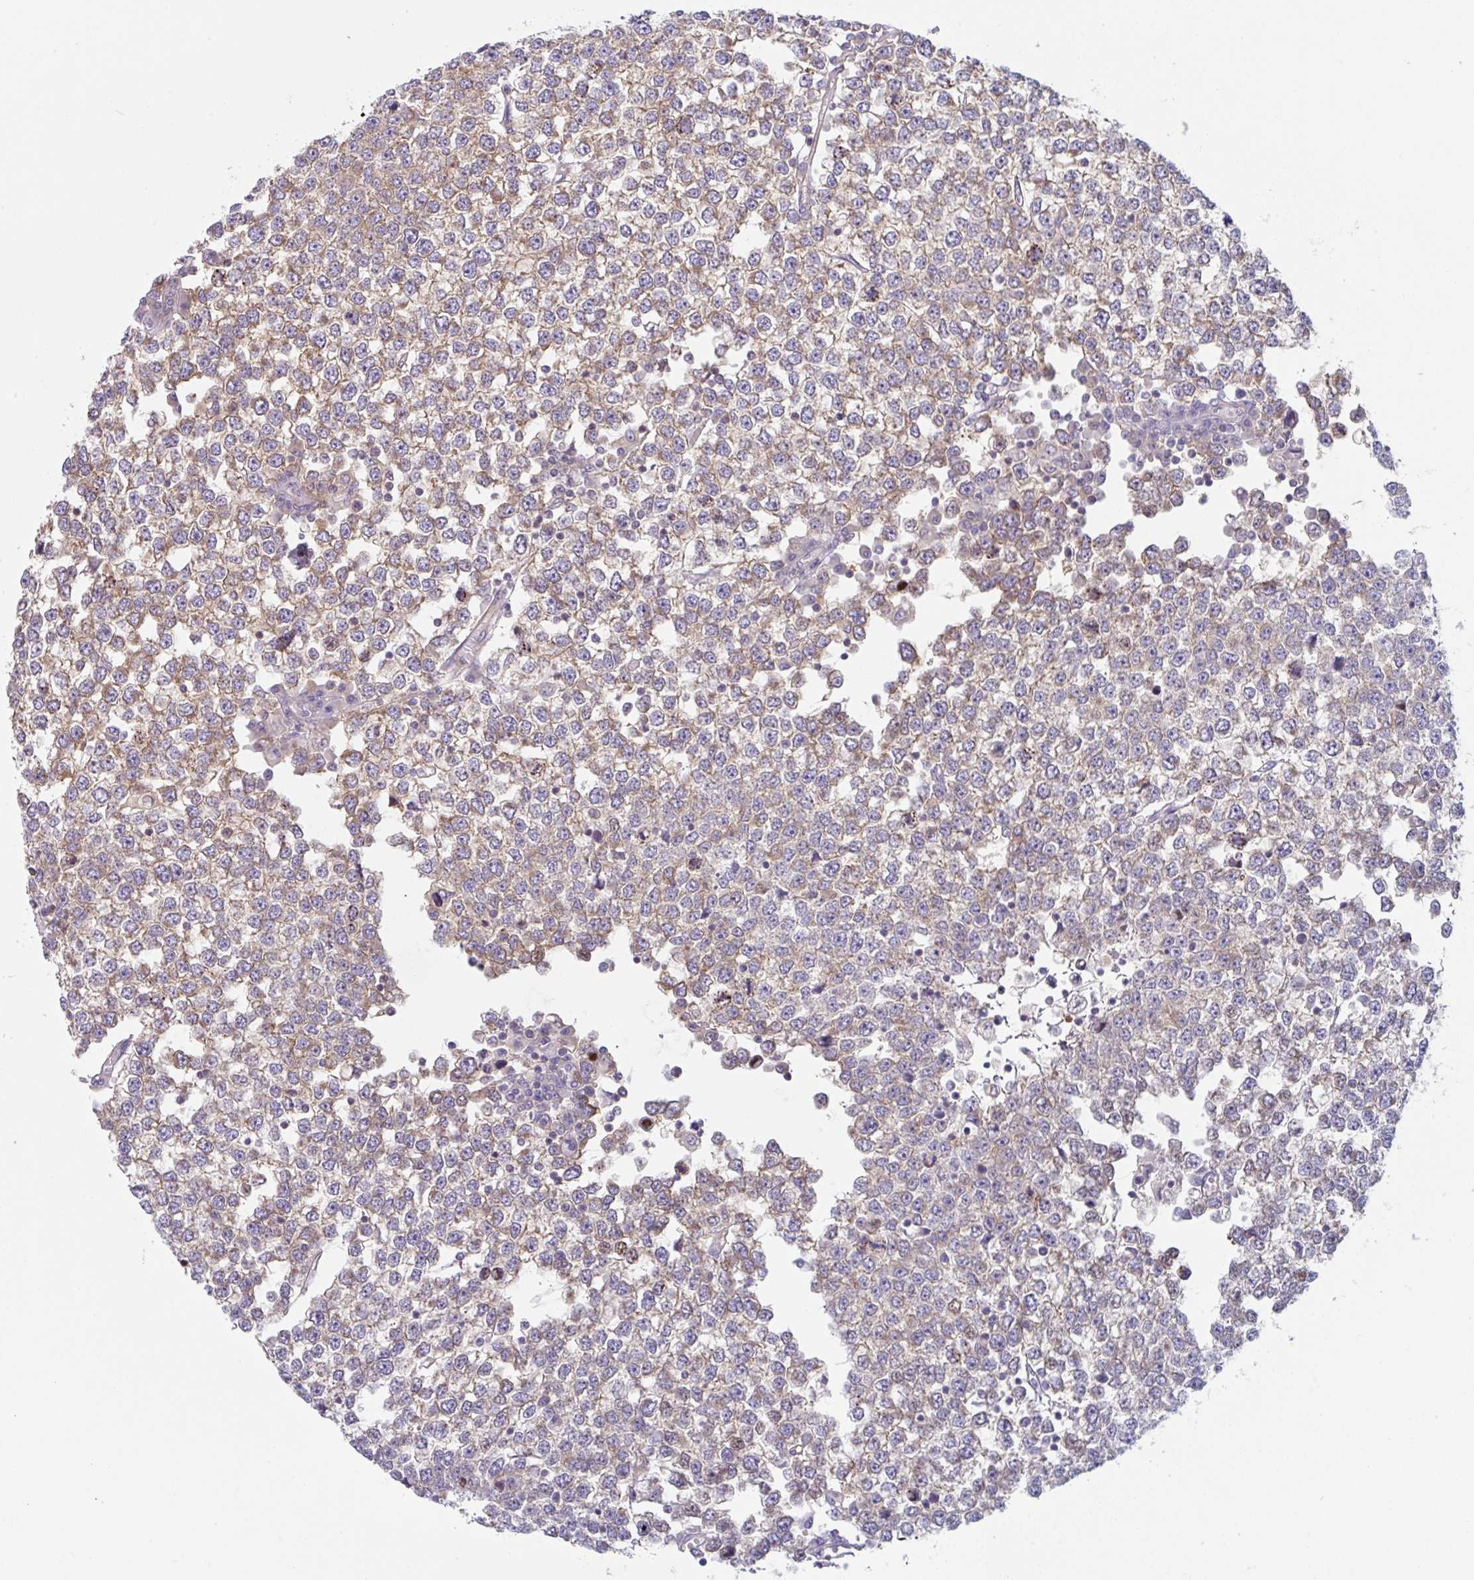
{"staining": {"intensity": "moderate", "quantity": "25%-75%", "location": "cytoplasmic/membranous"}, "tissue": "testis cancer", "cell_type": "Tumor cells", "image_type": "cancer", "snomed": [{"axis": "morphology", "description": "Seminoma, NOS"}, {"axis": "topography", "description": "Testis"}], "caption": "Moderate cytoplasmic/membranous staining for a protein is seen in about 25%-75% of tumor cells of testis cancer (seminoma) using immunohistochemistry (IHC).", "gene": "AMPD2", "patient": {"sex": "male", "age": 65}}